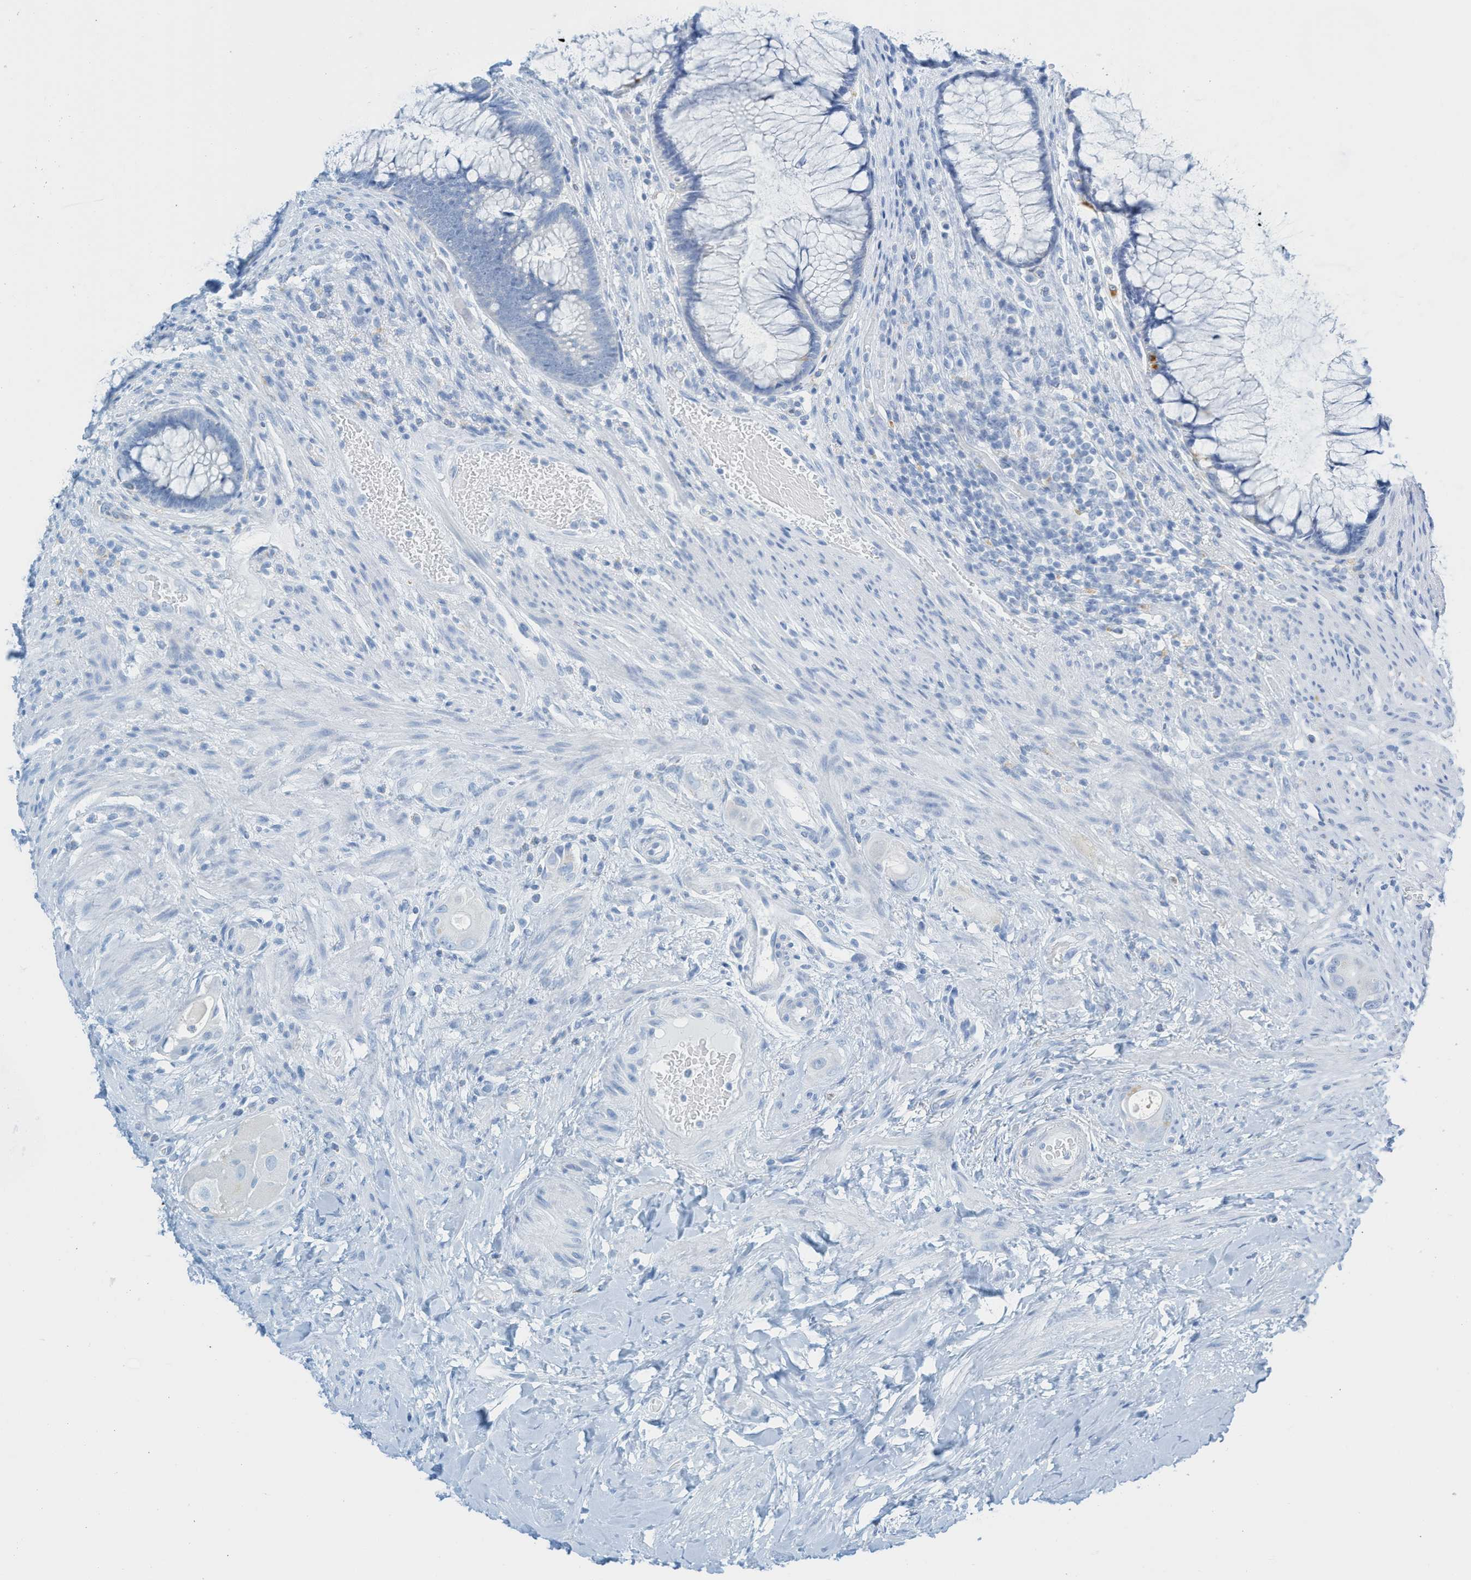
{"staining": {"intensity": "negative", "quantity": "none", "location": "none"}, "tissue": "colorectal cancer", "cell_type": "Tumor cells", "image_type": "cancer", "snomed": [{"axis": "morphology", "description": "Adenocarcinoma, NOS"}, {"axis": "topography", "description": "Rectum"}], "caption": "A high-resolution image shows IHC staining of colorectal adenocarcinoma, which demonstrates no significant positivity in tumor cells.", "gene": "C21orf62", "patient": {"sex": "male", "age": 51}}